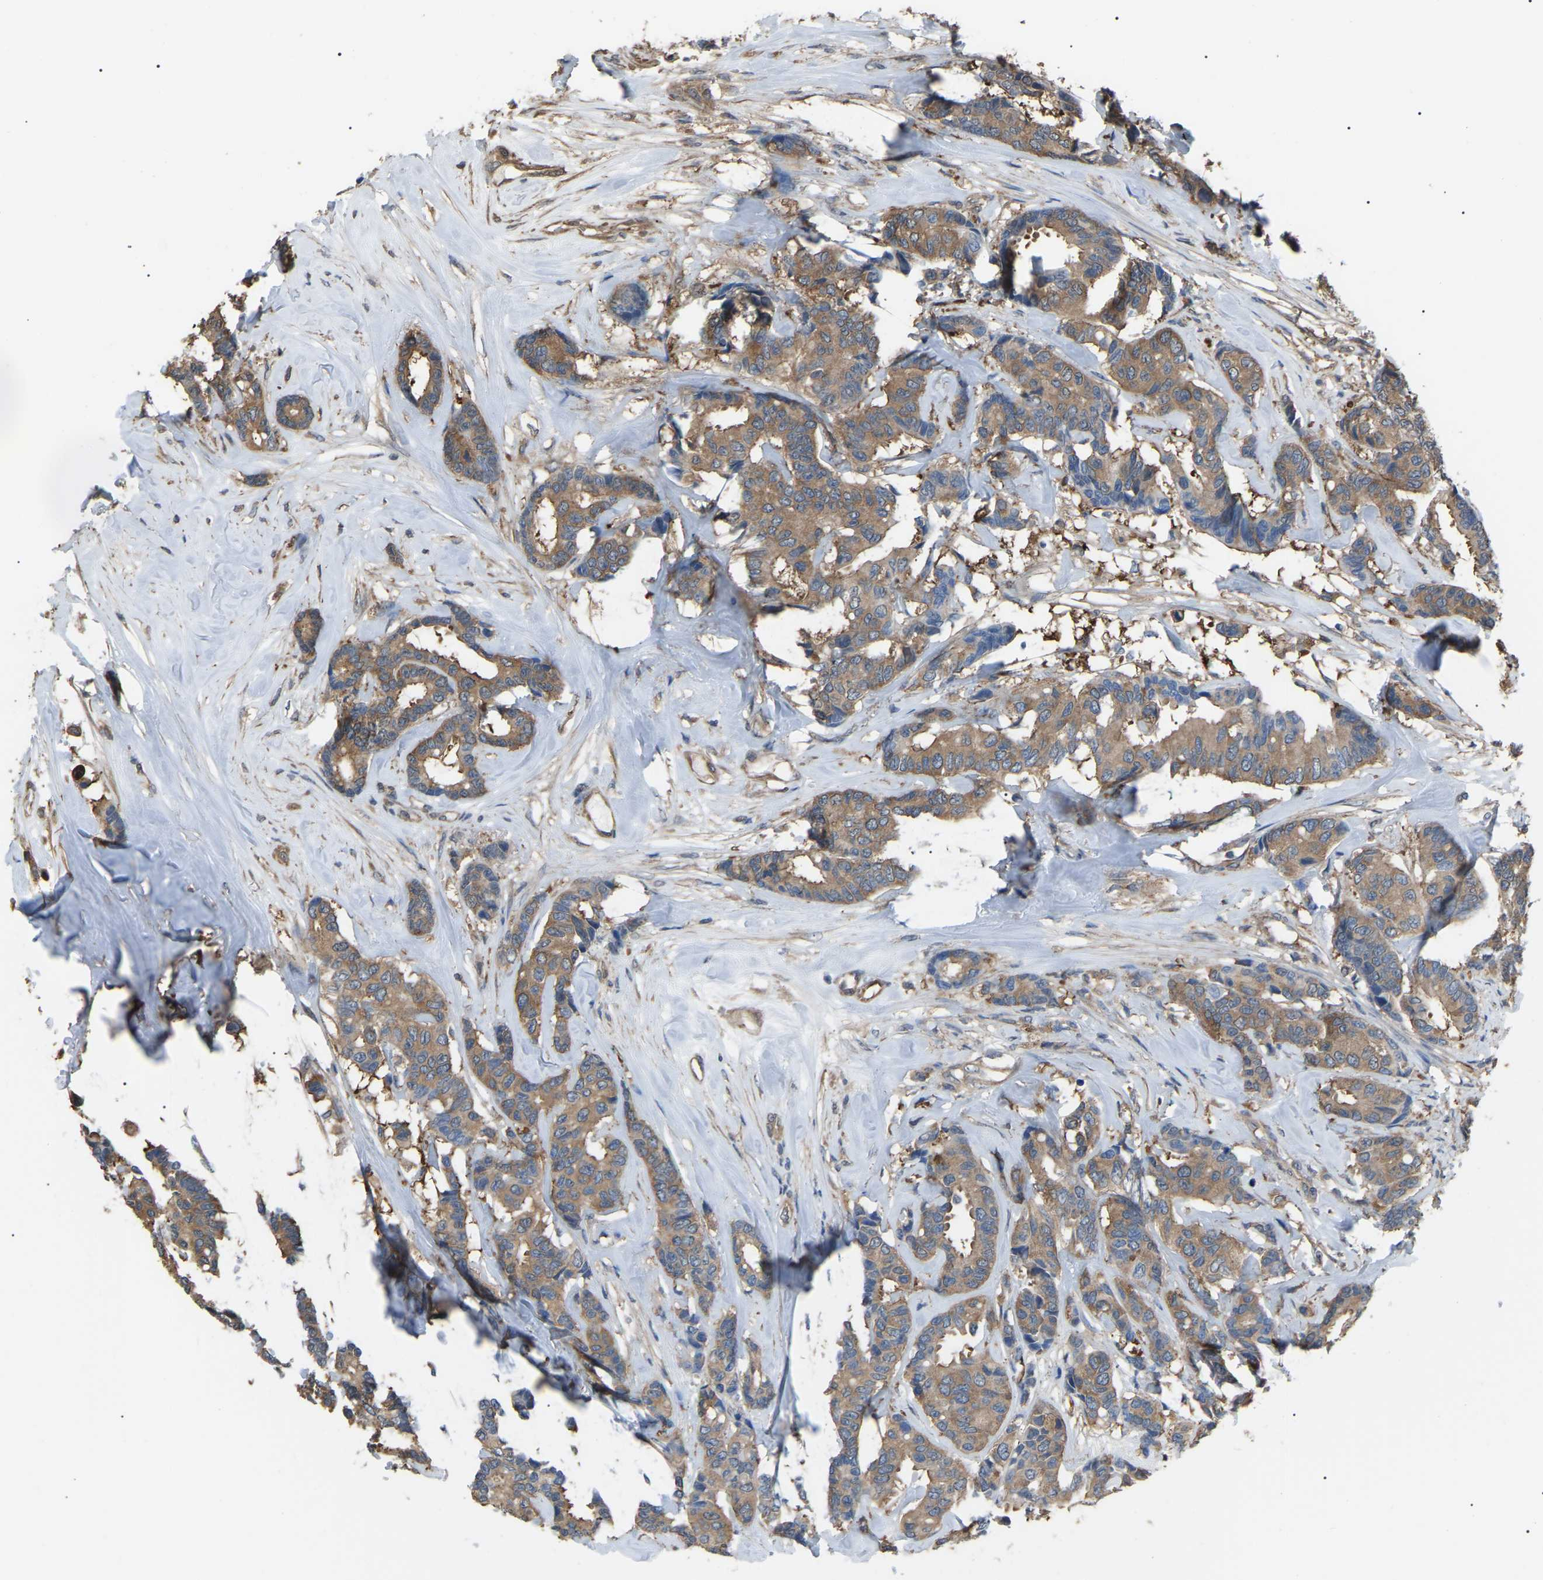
{"staining": {"intensity": "moderate", "quantity": ">75%", "location": "cytoplasmic/membranous"}, "tissue": "breast cancer", "cell_type": "Tumor cells", "image_type": "cancer", "snomed": [{"axis": "morphology", "description": "Duct carcinoma"}, {"axis": "topography", "description": "Breast"}], "caption": "Intraductal carcinoma (breast) stained with a brown dye shows moderate cytoplasmic/membranous positive positivity in approximately >75% of tumor cells.", "gene": "PDCD5", "patient": {"sex": "female", "age": 87}}